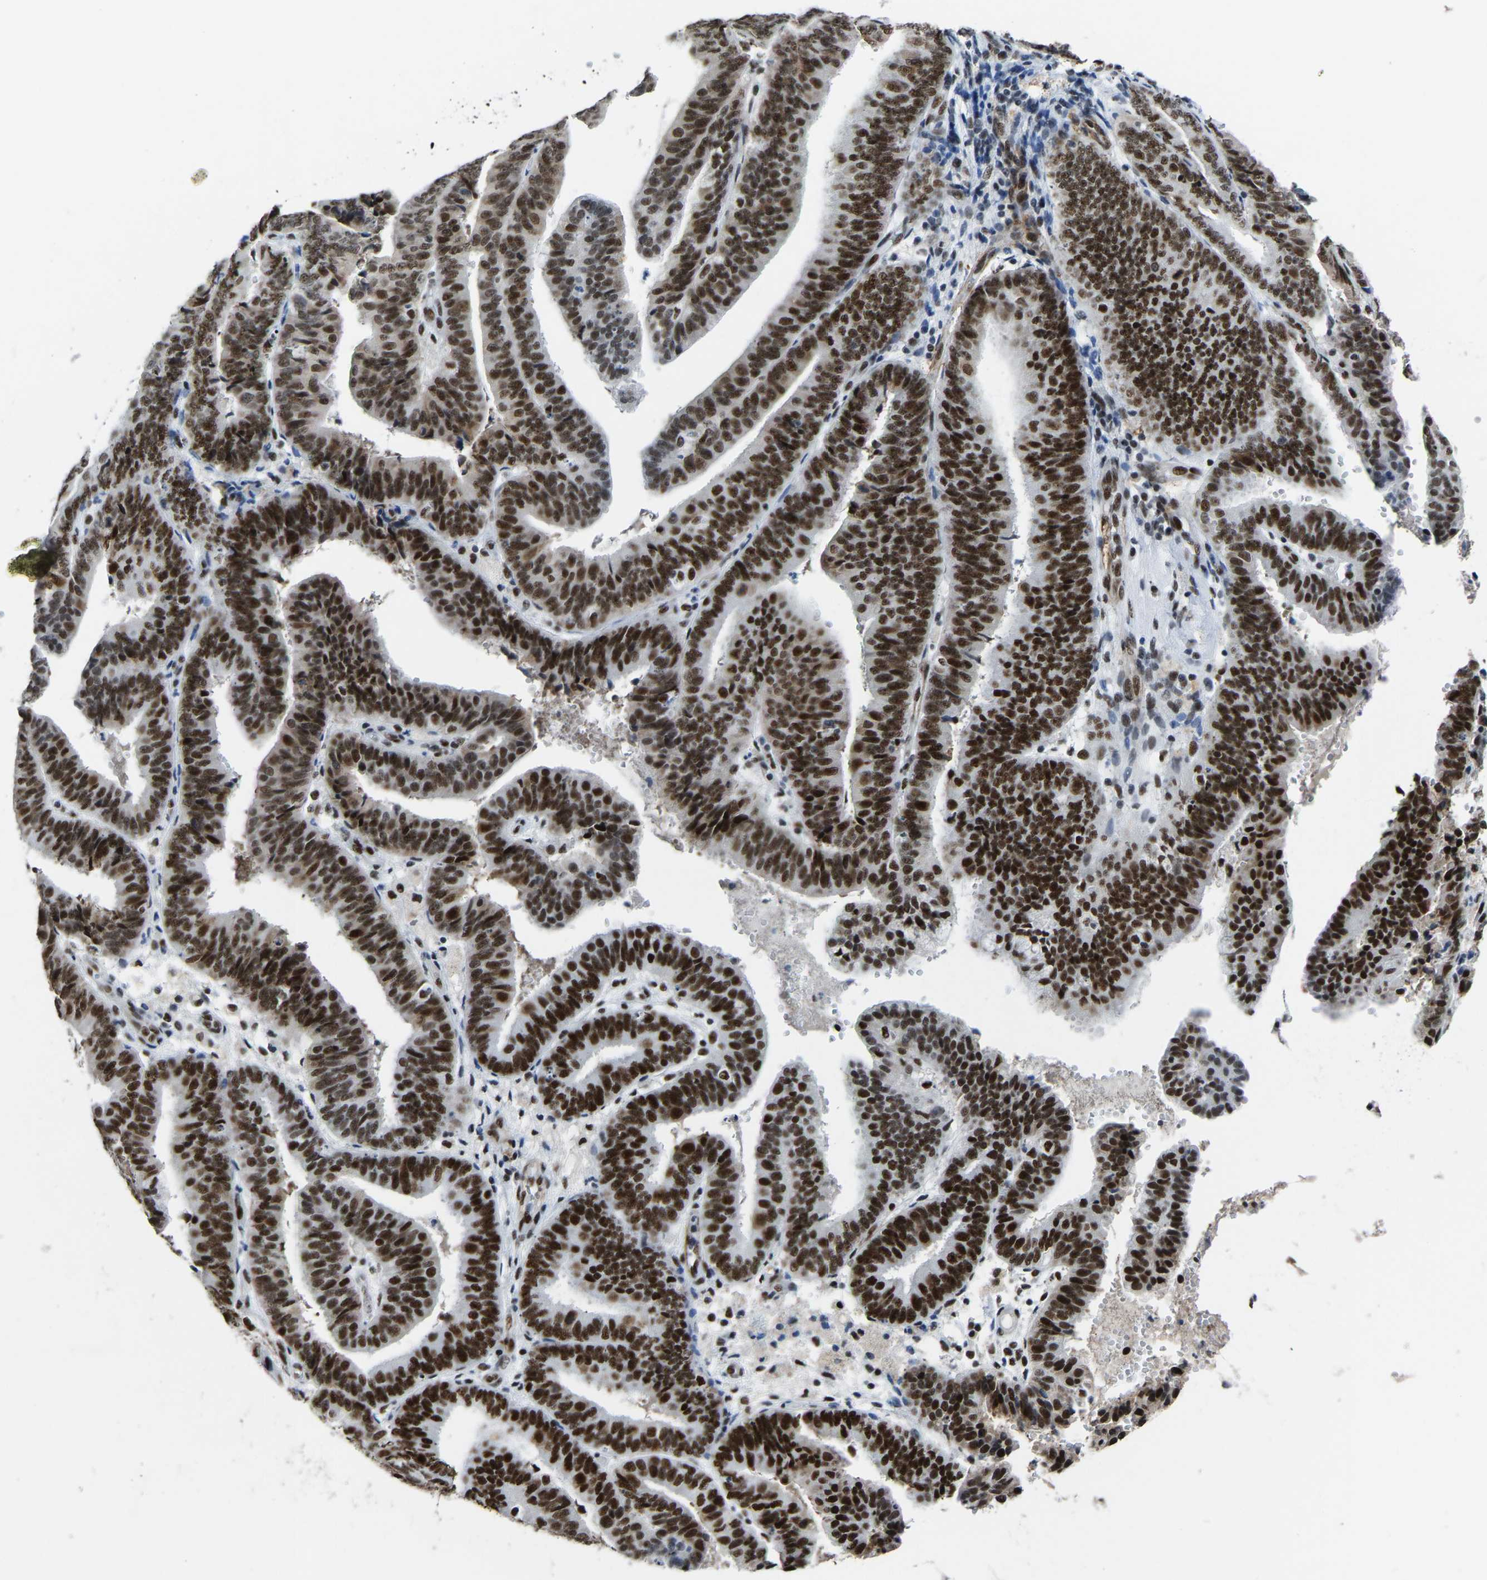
{"staining": {"intensity": "strong", "quantity": ">75%", "location": "nuclear"}, "tissue": "endometrial cancer", "cell_type": "Tumor cells", "image_type": "cancer", "snomed": [{"axis": "morphology", "description": "Adenocarcinoma, NOS"}, {"axis": "topography", "description": "Endometrium"}], "caption": "A photomicrograph of endometrial cancer (adenocarcinoma) stained for a protein displays strong nuclear brown staining in tumor cells. (Brightfield microscopy of DAB IHC at high magnification).", "gene": "DDX5", "patient": {"sex": "female", "age": 63}}